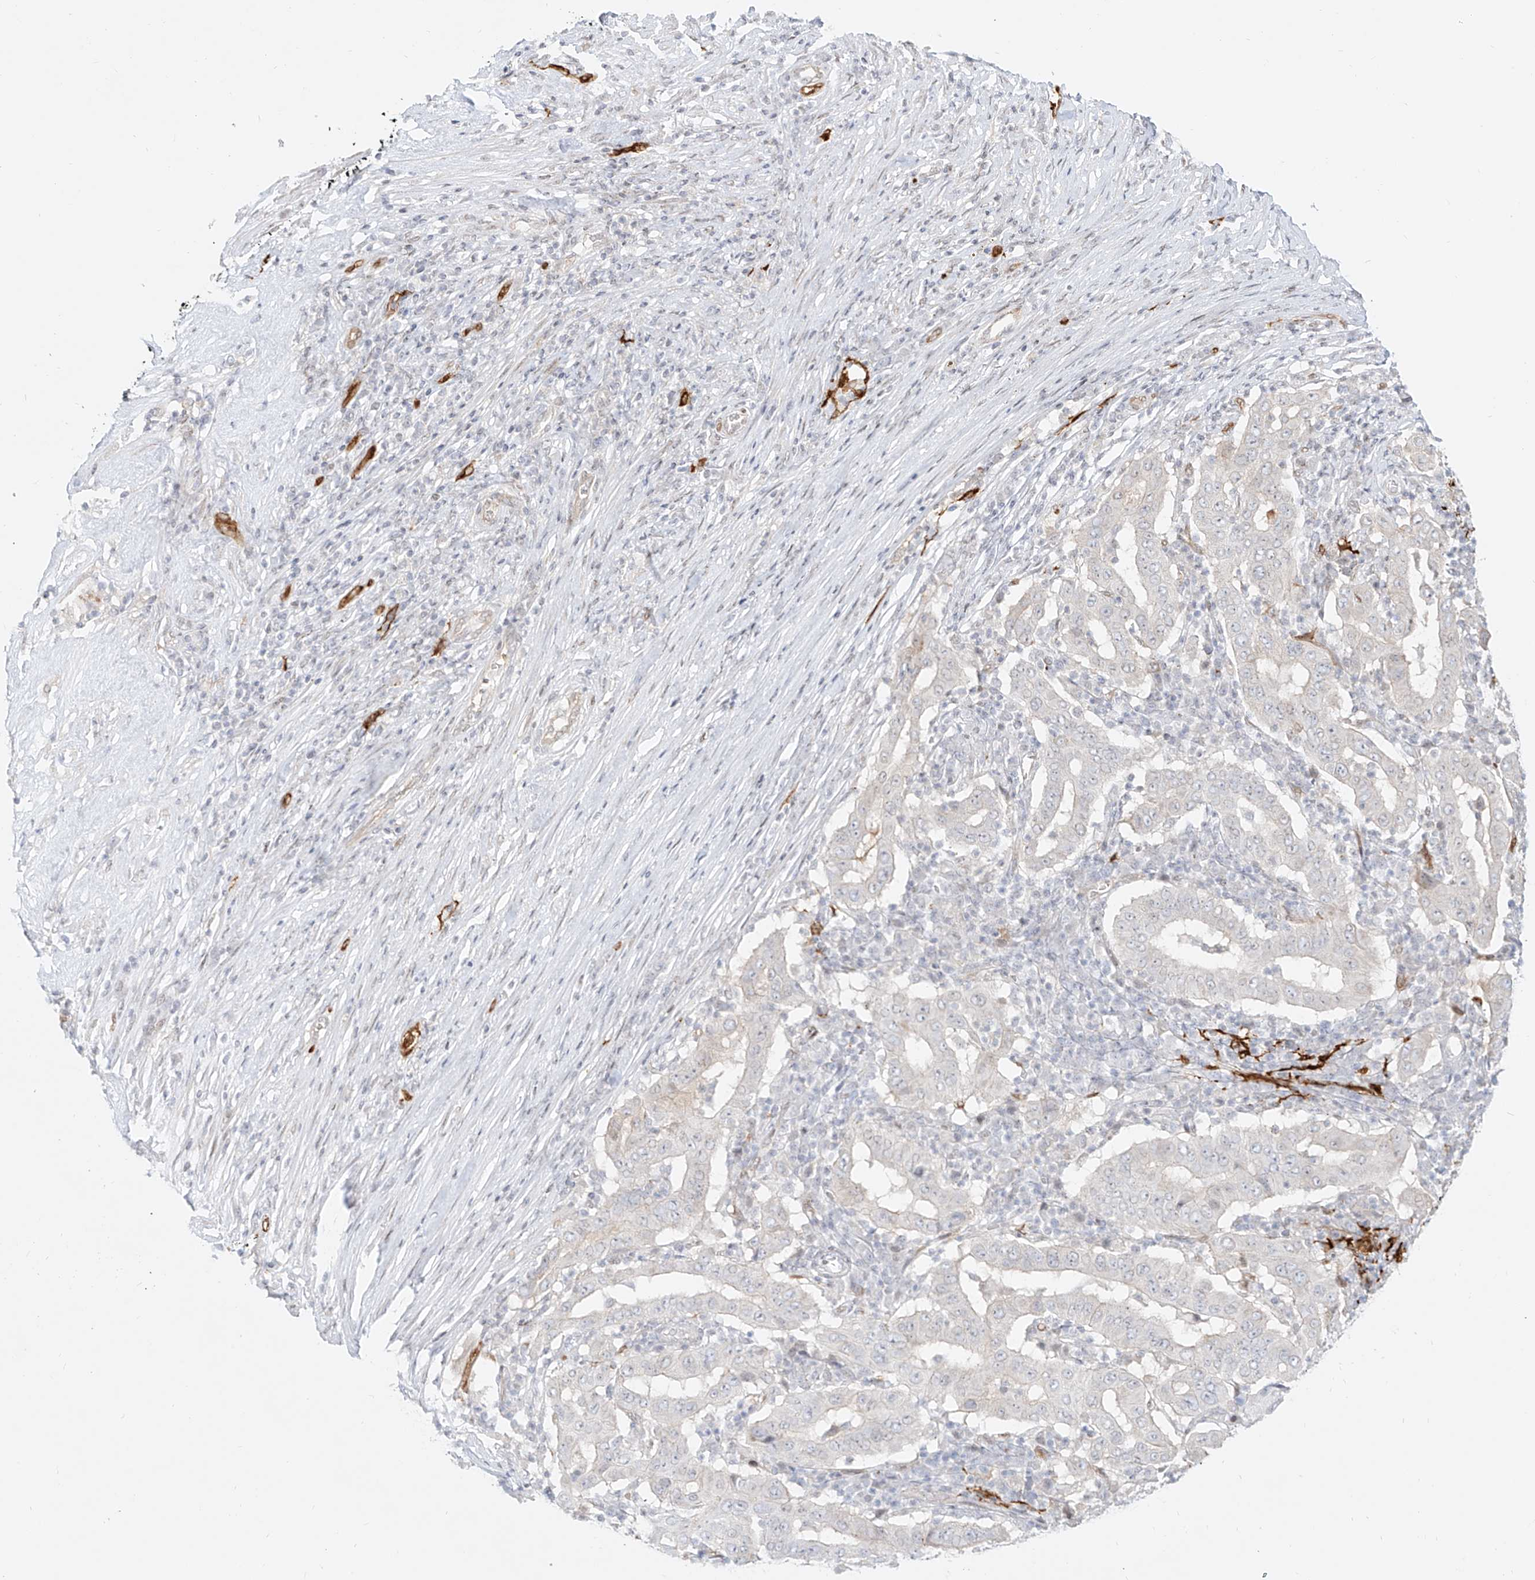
{"staining": {"intensity": "negative", "quantity": "none", "location": "none"}, "tissue": "pancreatic cancer", "cell_type": "Tumor cells", "image_type": "cancer", "snomed": [{"axis": "morphology", "description": "Adenocarcinoma, NOS"}, {"axis": "topography", "description": "Pancreas"}], "caption": "Pancreatic adenocarcinoma was stained to show a protein in brown. There is no significant positivity in tumor cells. (DAB immunohistochemistry (IHC) visualized using brightfield microscopy, high magnification).", "gene": "NHSL1", "patient": {"sex": "male", "age": 63}}